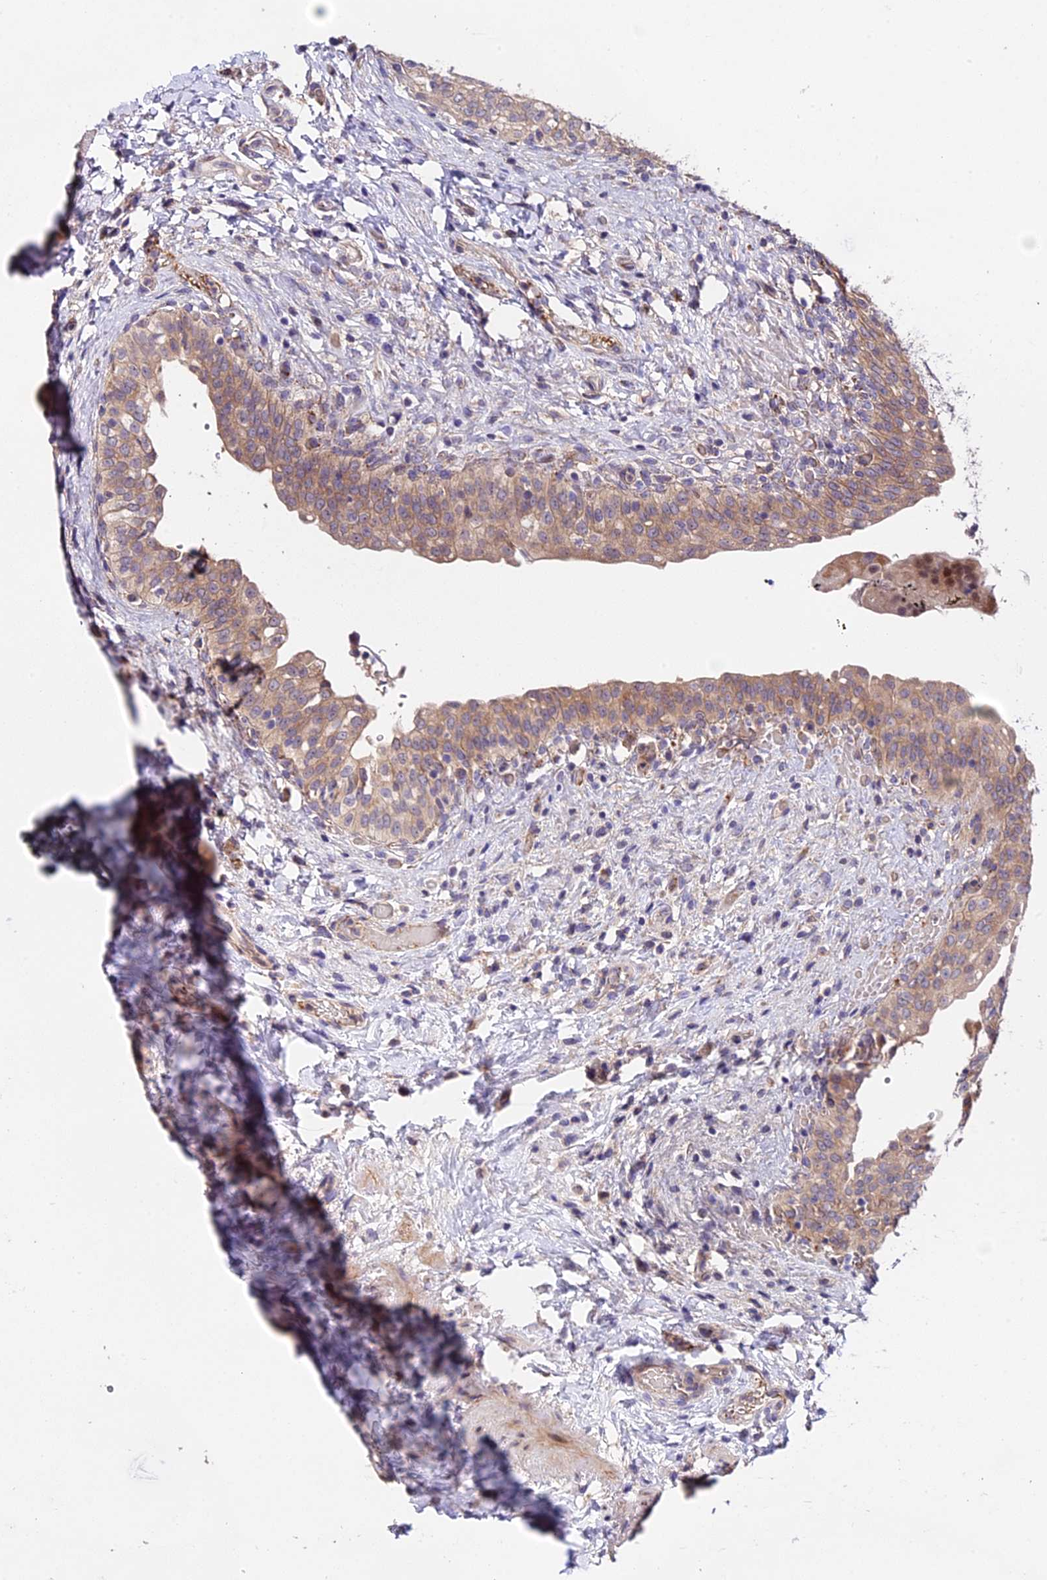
{"staining": {"intensity": "weak", "quantity": "25%-75%", "location": "cytoplasmic/membranous,nuclear"}, "tissue": "urinary bladder", "cell_type": "Urothelial cells", "image_type": "normal", "snomed": [{"axis": "morphology", "description": "Normal tissue, NOS"}, {"axis": "topography", "description": "Urinary bladder"}], "caption": "Weak cytoplasmic/membranous,nuclear protein positivity is appreciated in approximately 25%-75% of urothelial cells in urinary bladder. The protein of interest is stained brown, and the nuclei are stained in blue (DAB IHC with brightfield microscopy, high magnification).", "gene": "TRMT1", "patient": {"sex": "male", "age": 69}}